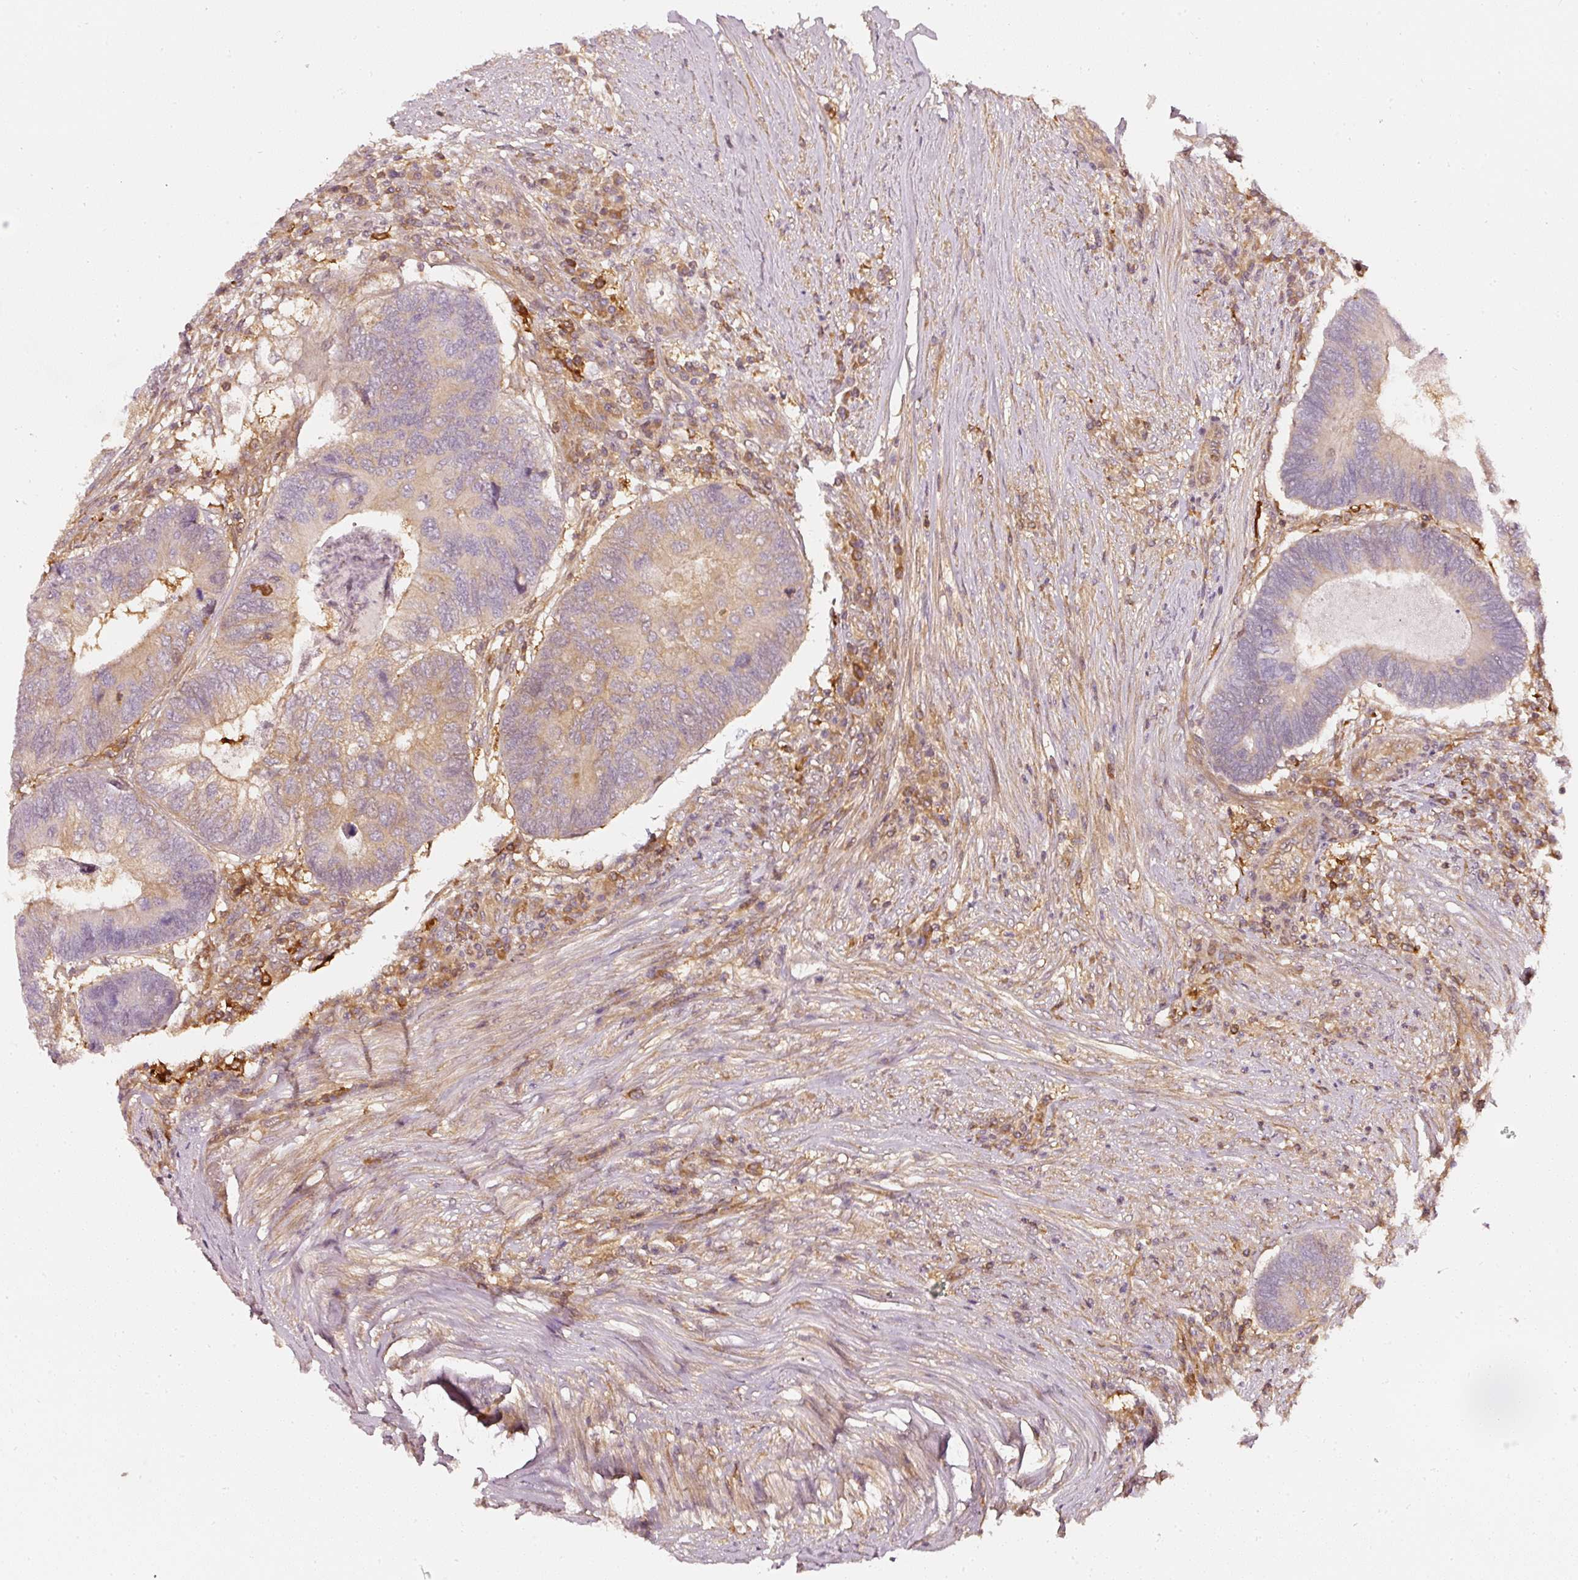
{"staining": {"intensity": "moderate", "quantity": "<25%", "location": "cytoplasmic/membranous"}, "tissue": "colorectal cancer", "cell_type": "Tumor cells", "image_type": "cancer", "snomed": [{"axis": "morphology", "description": "Adenocarcinoma, NOS"}, {"axis": "topography", "description": "Colon"}], "caption": "DAB (3,3'-diaminobenzidine) immunohistochemical staining of human colorectal adenocarcinoma exhibits moderate cytoplasmic/membranous protein positivity in approximately <25% of tumor cells.", "gene": "ASMTL", "patient": {"sex": "female", "age": 67}}